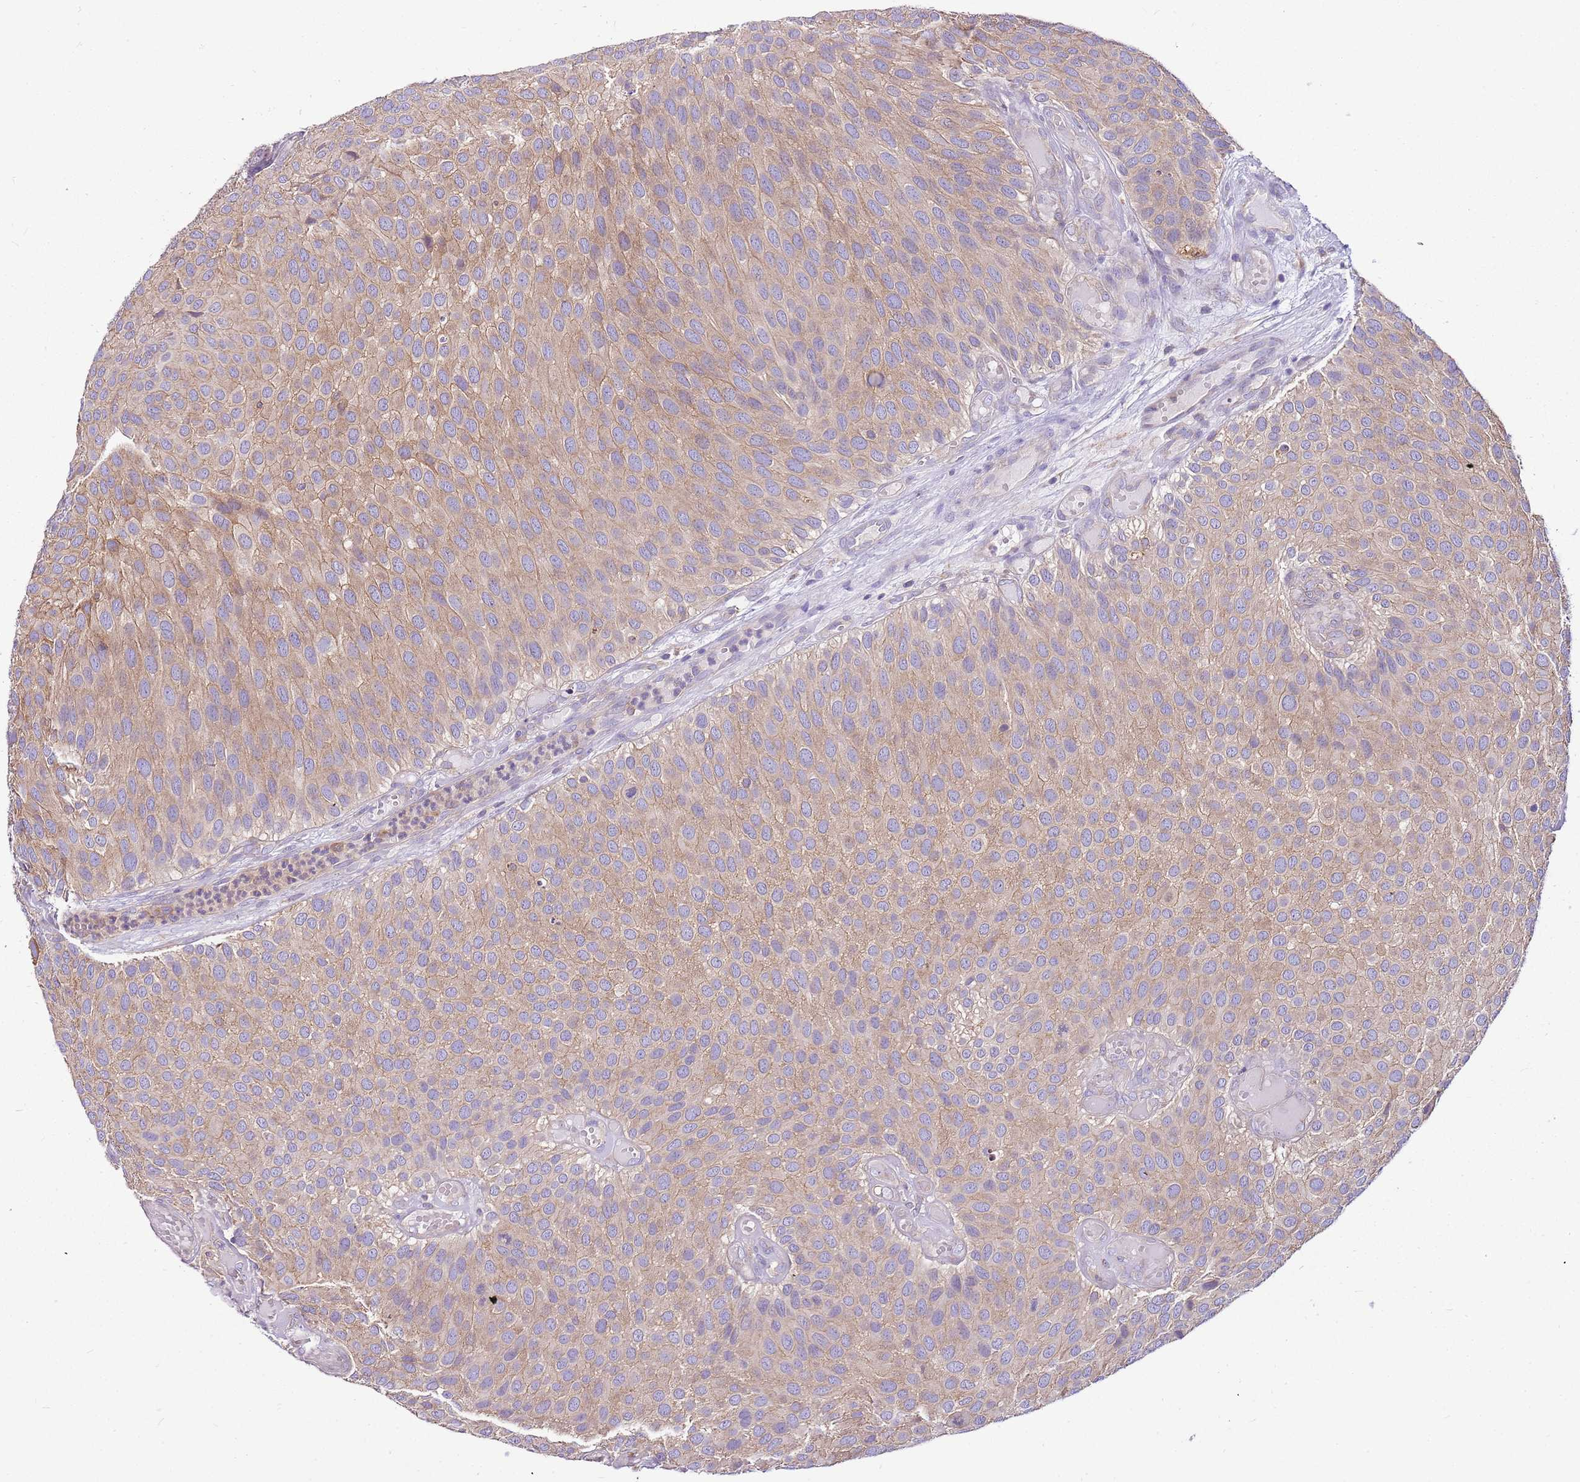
{"staining": {"intensity": "moderate", "quantity": "25%-75%", "location": "cytoplasmic/membranous"}, "tissue": "urothelial cancer", "cell_type": "Tumor cells", "image_type": "cancer", "snomed": [{"axis": "morphology", "description": "Urothelial carcinoma, Low grade"}, {"axis": "topography", "description": "Urinary bladder"}], "caption": "Immunohistochemistry of human urothelial carcinoma (low-grade) demonstrates medium levels of moderate cytoplasmic/membranous staining in about 25%-75% of tumor cells.", "gene": "ATXN2L", "patient": {"sex": "male", "age": 89}}